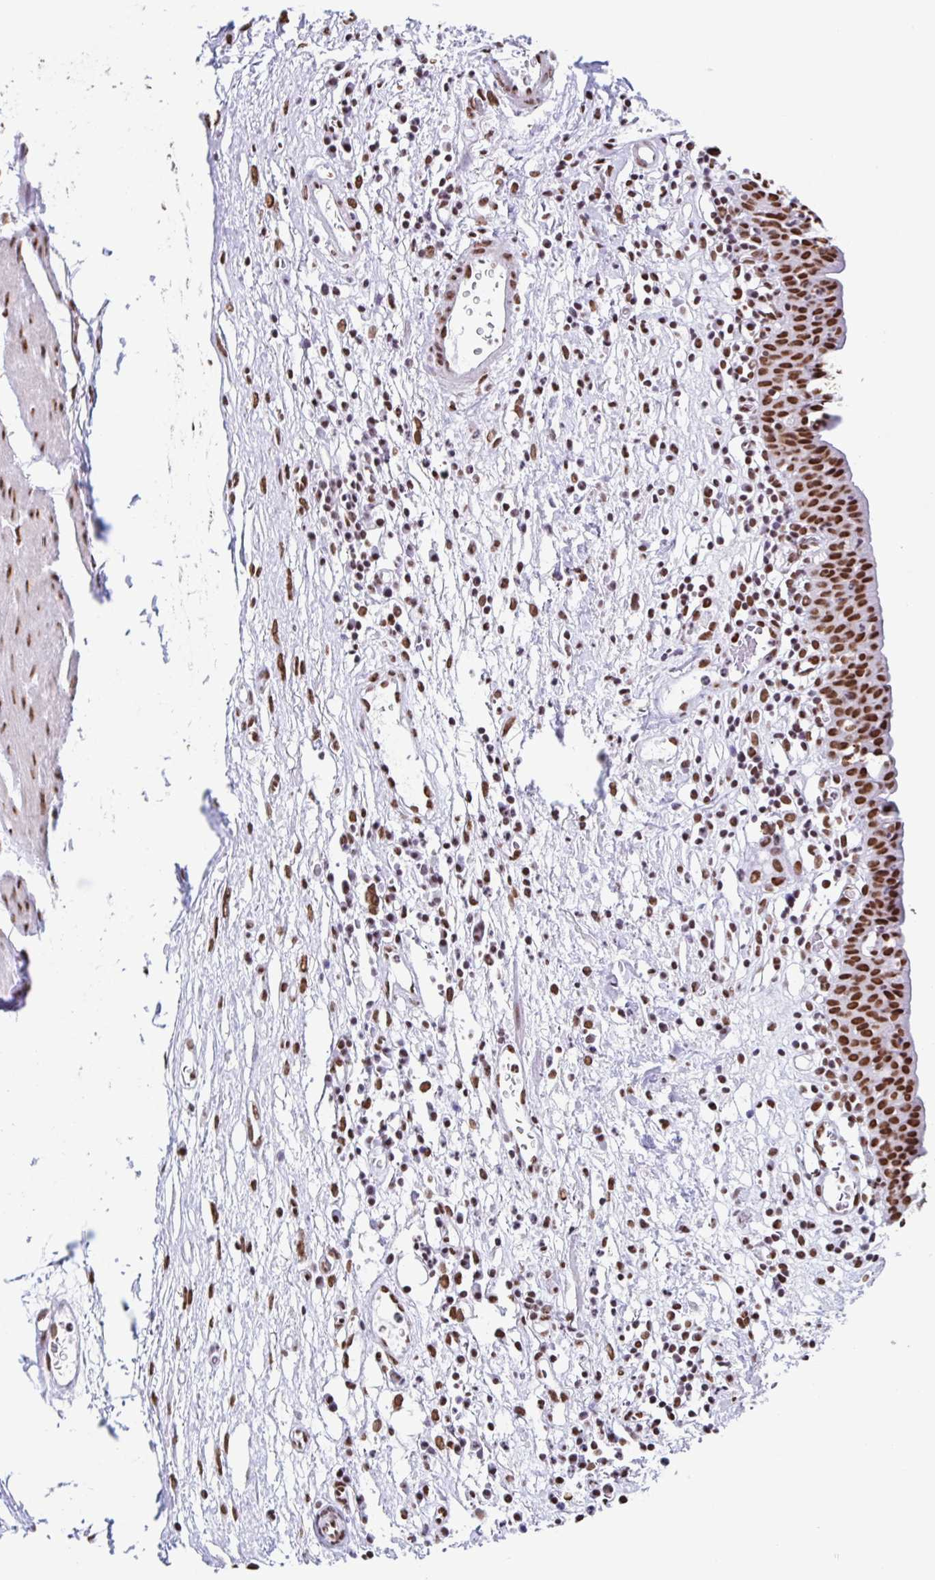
{"staining": {"intensity": "strong", "quantity": ">75%", "location": "nuclear"}, "tissue": "urinary bladder", "cell_type": "Urothelial cells", "image_type": "normal", "snomed": [{"axis": "morphology", "description": "Normal tissue, NOS"}, {"axis": "morphology", "description": "Inflammation, NOS"}, {"axis": "topography", "description": "Urinary bladder"}], "caption": "This is a photomicrograph of IHC staining of benign urinary bladder, which shows strong positivity in the nuclear of urothelial cells.", "gene": "KHDRBS1", "patient": {"sex": "male", "age": 57}}